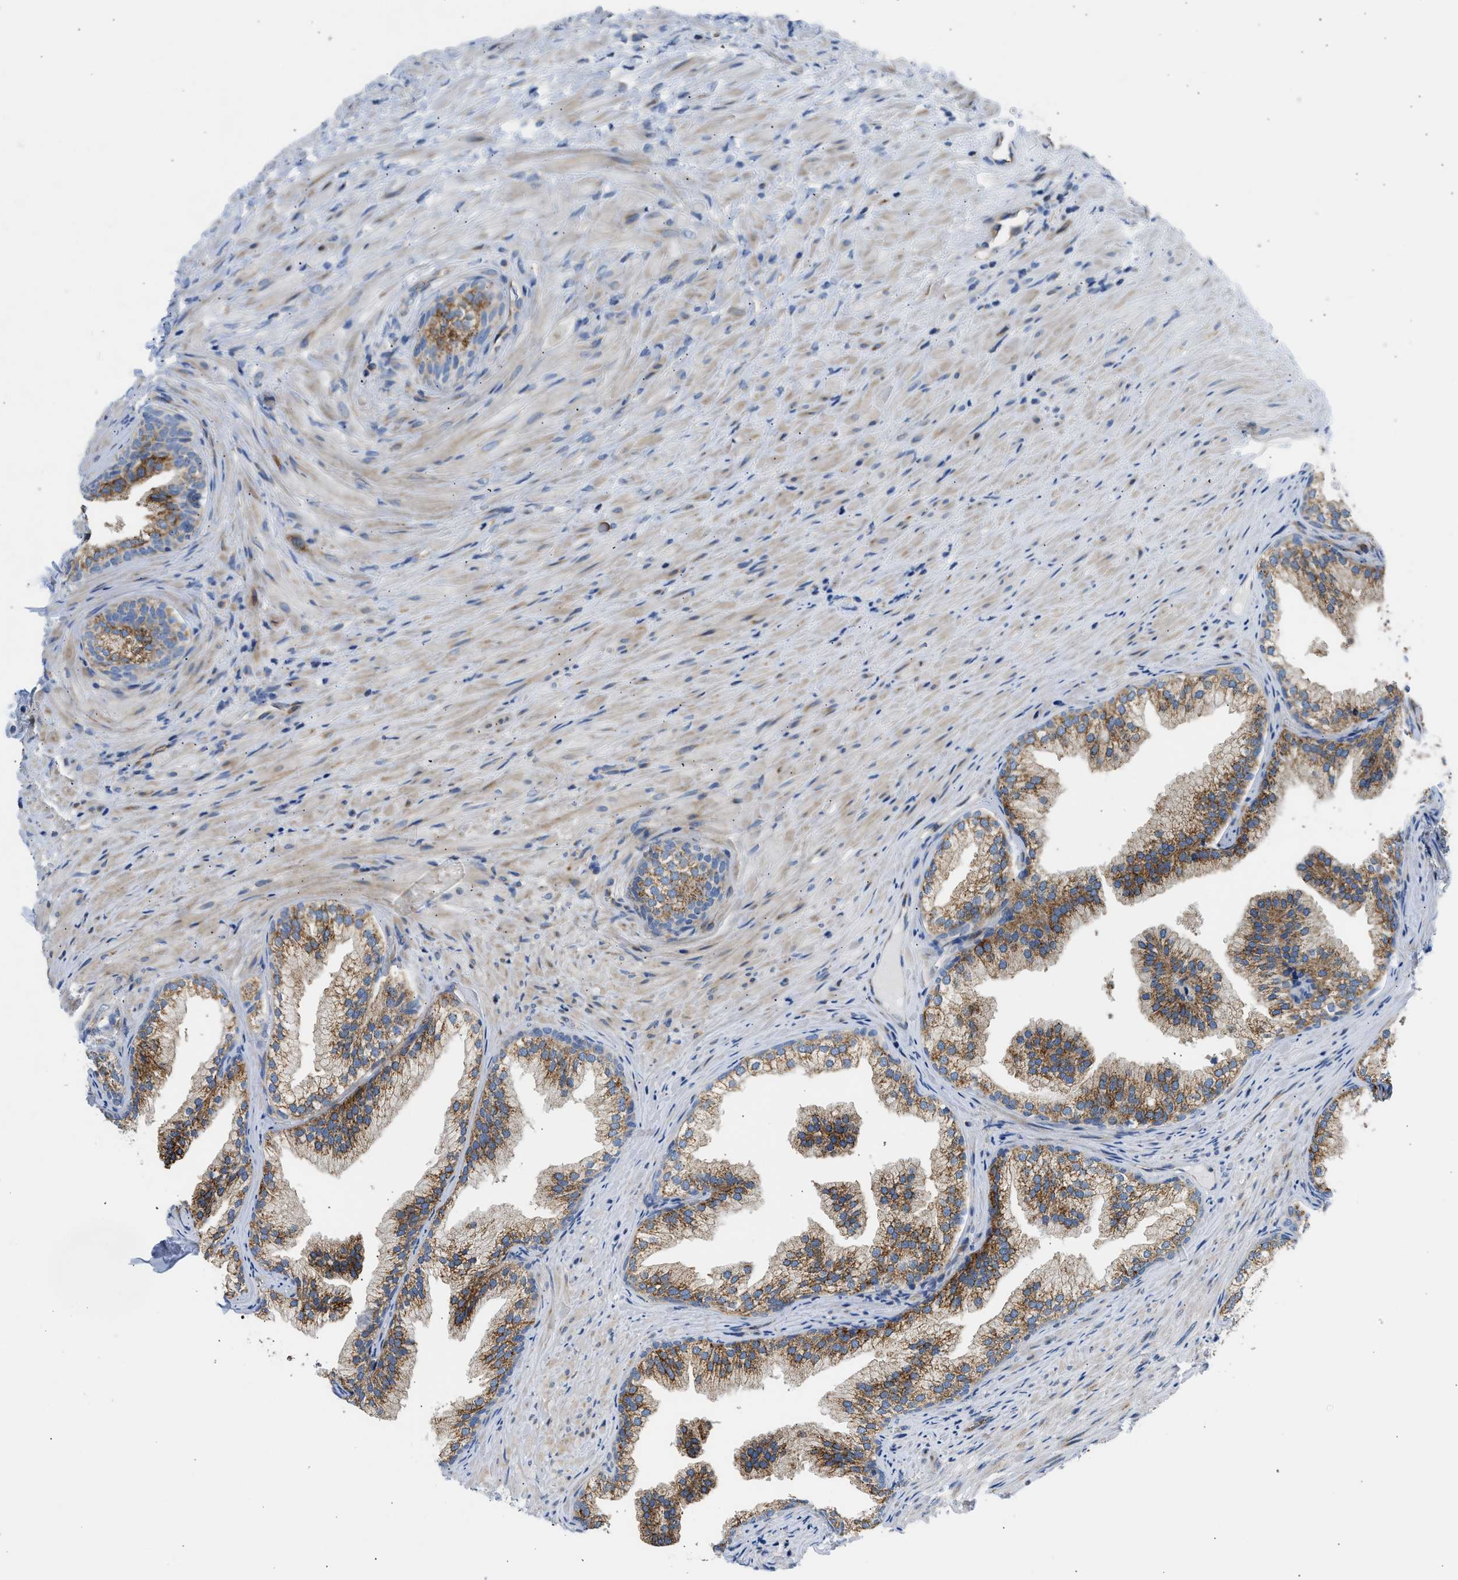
{"staining": {"intensity": "strong", "quantity": ">75%", "location": "cytoplasmic/membranous"}, "tissue": "prostate", "cell_type": "Glandular cells", "image_type": "normal", "snomed": [{"axis": "morphology", "description": "Normal tissue, NOS"}, {"axis": "topography", "description": "Prostate"}], "caption": "Immunohistochemistry (IHC) of benign human prostate displays high levels of strong cytoplasmic/membranous expression in approximately >75% of glandular cells. The staining was performed using DAB (3,3'-diaminobenzidine), with brown indicating positive protein expression. Nuclei are stained blue with hematoxylin.", "gene": "CAMKK2", "patient": {"sex": "male", "age": 76}}